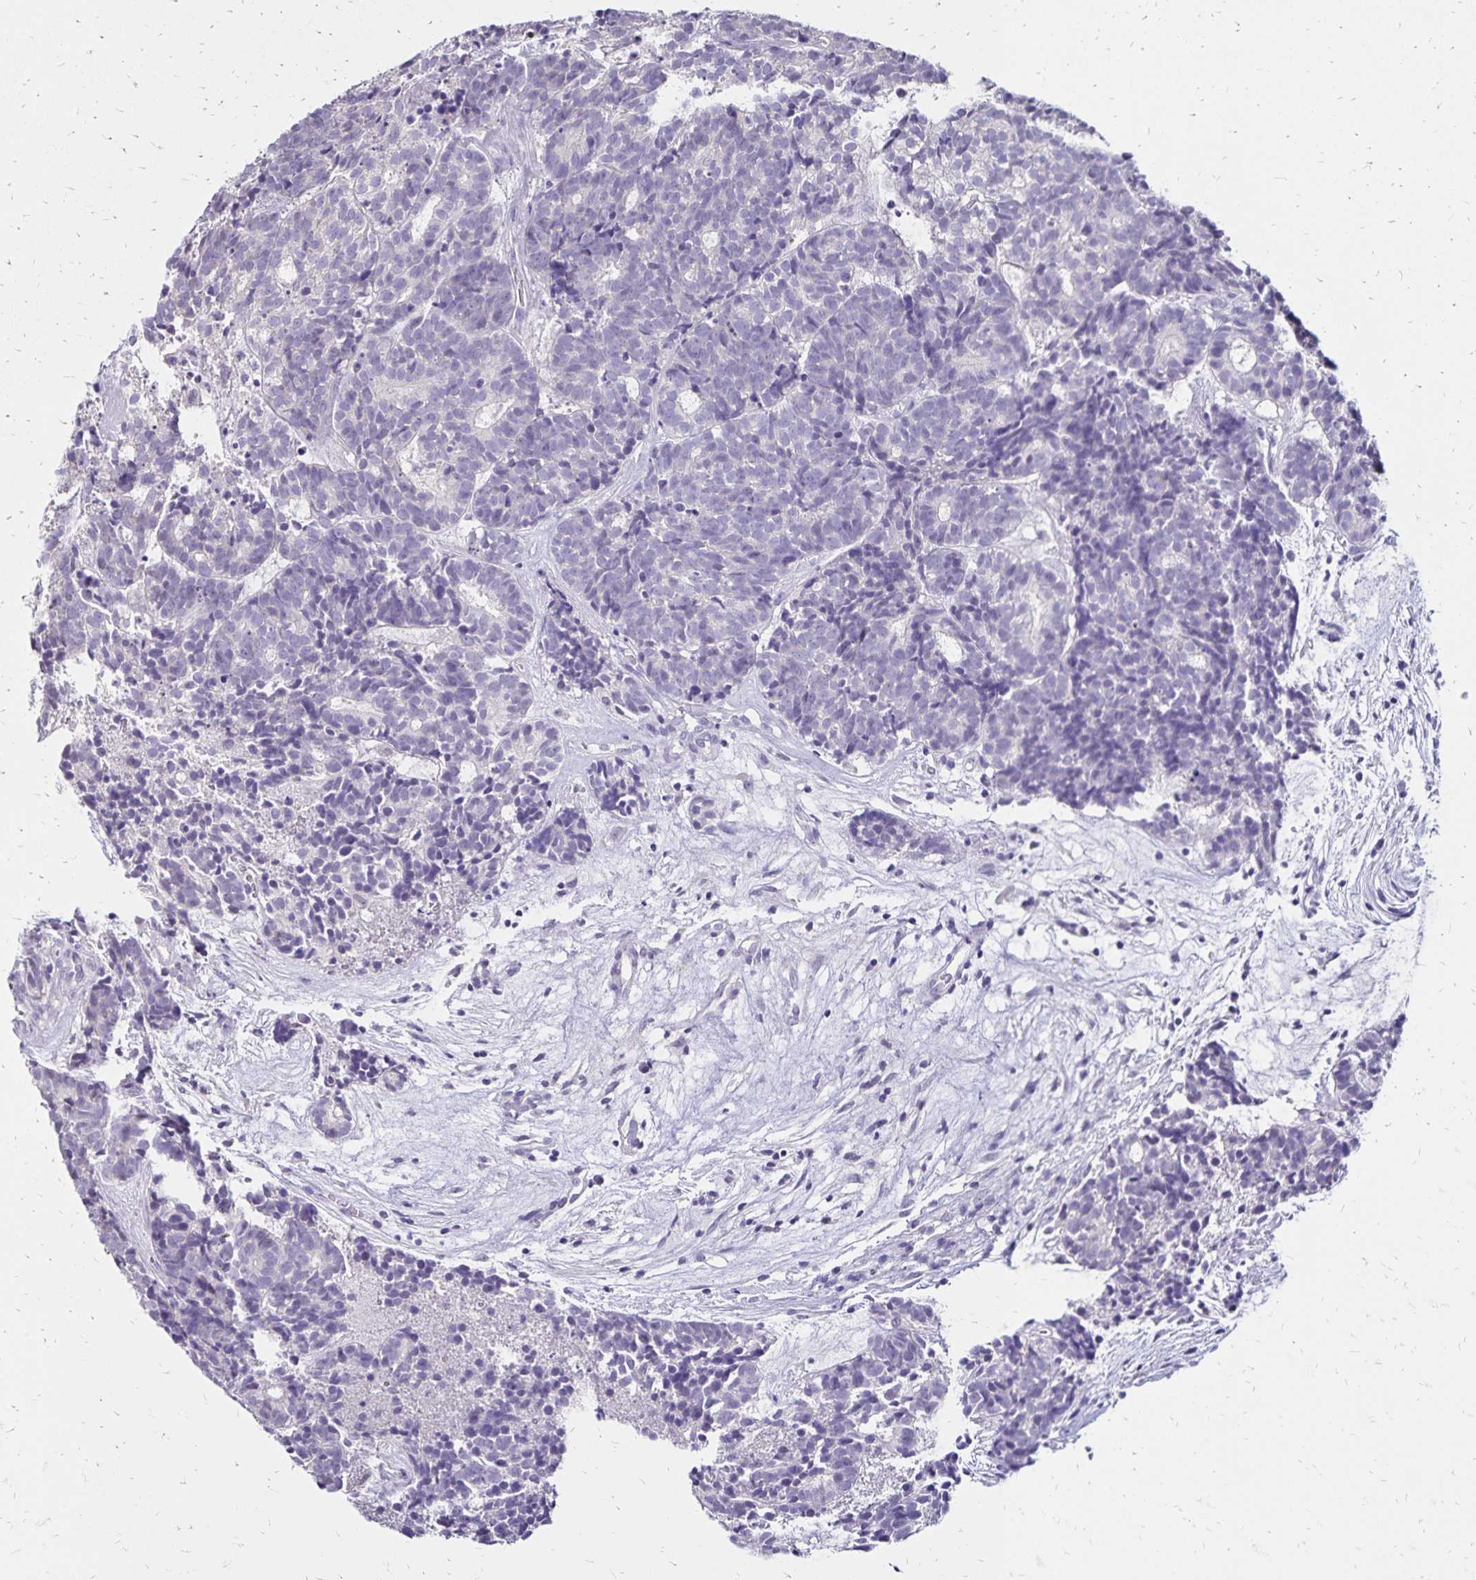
{"staining": {"intensity": "negative", "quantity": "none", "location": "none"}, "tissue": "head and neck cancer", "cell_type": "Tumor cells", "image_type": "cancer", "snomed": [{"axis": "morphology", "description": "Adenocarcinoma, NOS"}, {"axis": "topography", "description": "Head-Neck"}], "caption": "Photomicrograph shows no significant protein positivity in tumor cells of head and neck cancer.", "gene": "SH3GL3", "patient": {"sex": "female", "age": 81}}